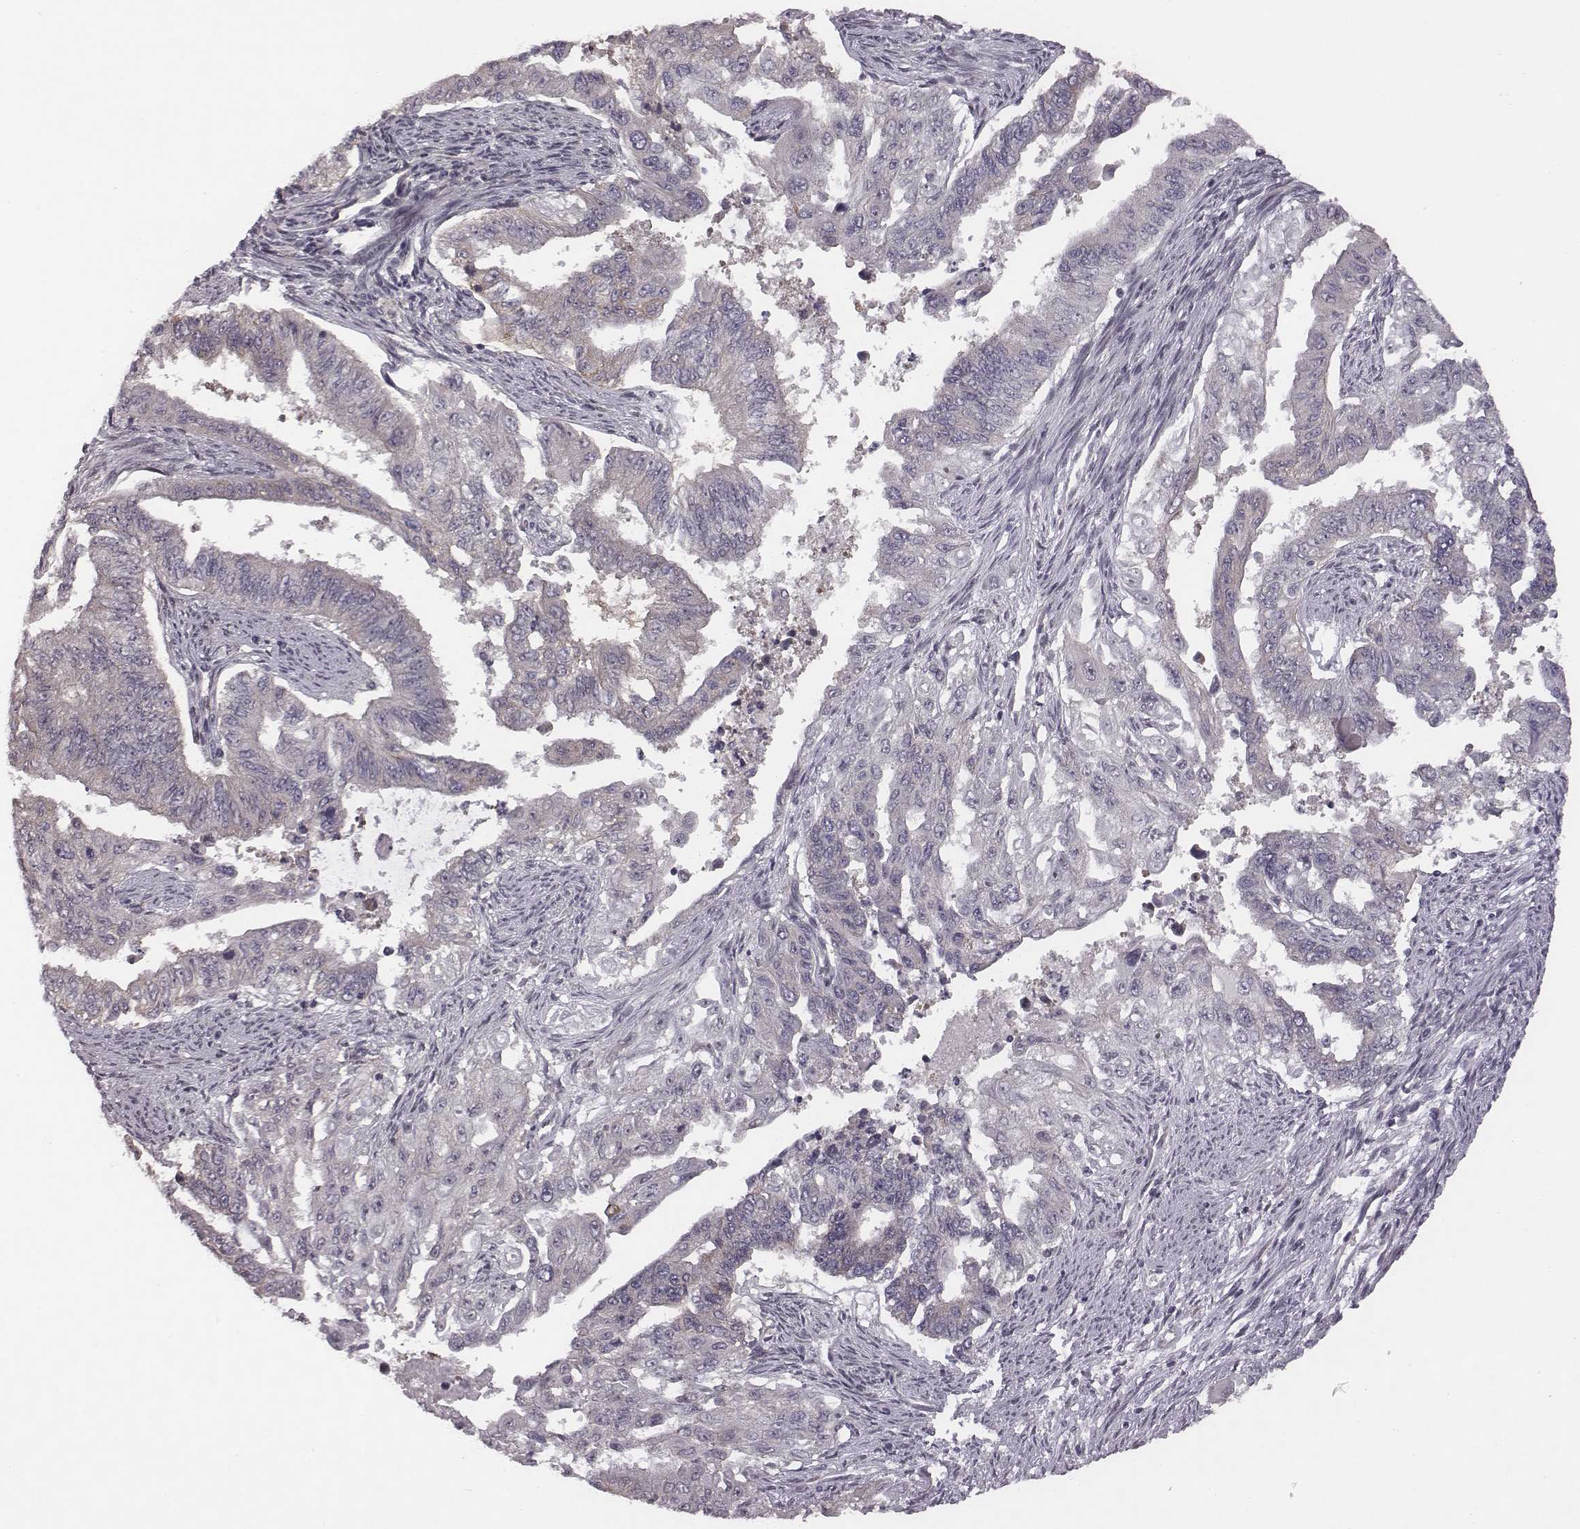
{"staining": {"intensity": "negative", "quantity": "none", "location": "none"}, "tissue": "endometrial cancer", "cell_type": "Tumor cells", "image_type": "cancer", "snomed": [{"axis": "morphology", "description": "Adenocarcinoma, NOS"}, {"axis": "topography", "description": "Uterus"}], "caption": "This is an IHC image of adenocarcinoma (endometrial). There is no positivity in tumor cells.", "gene": "BICDL1", "patient": {"sex": "female", "age": 59}}